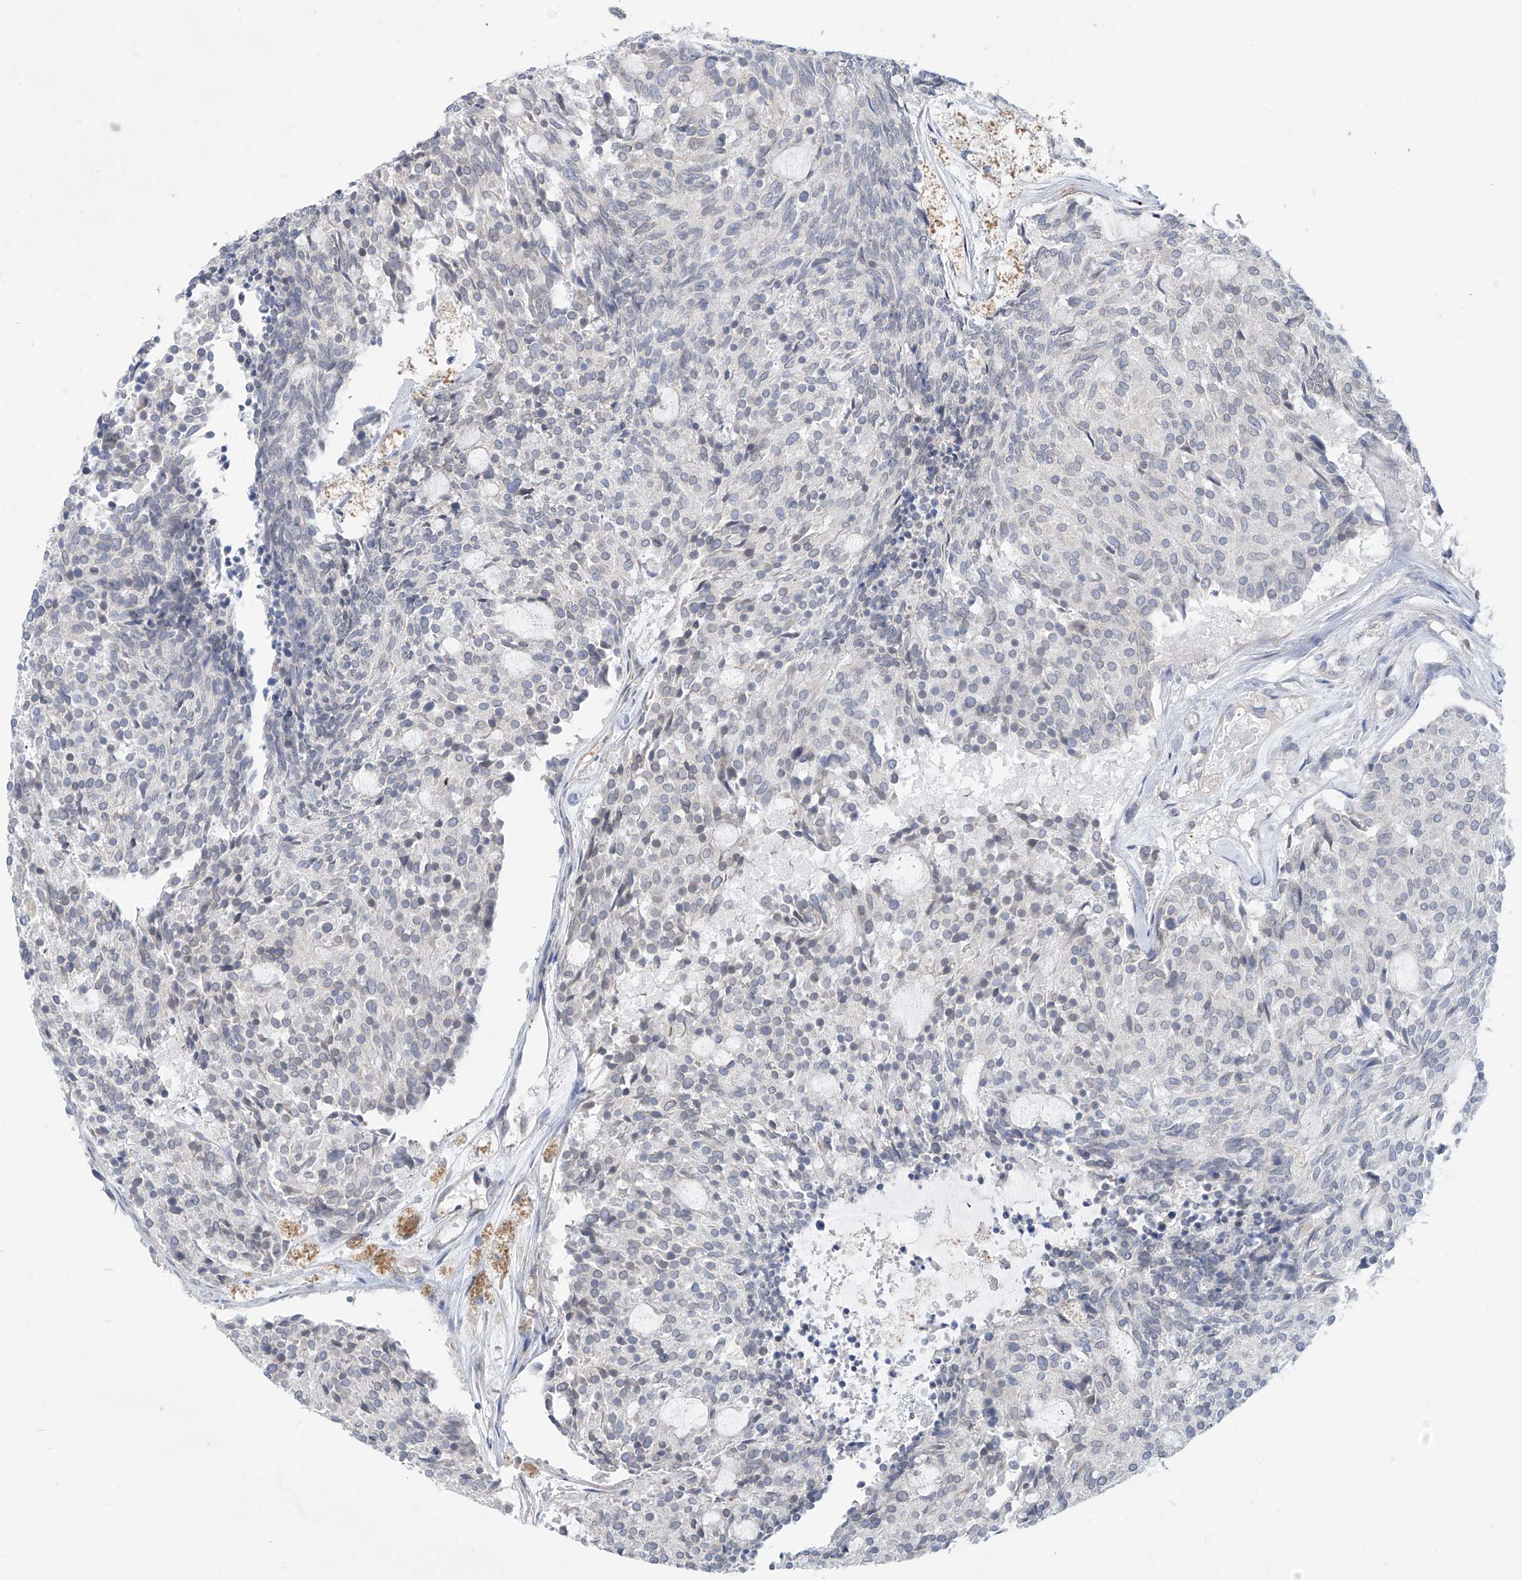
{"staining": {"intensity": "negative", "quantity": "none", "location": "none"}, "tissue": "carcinoid", "cell_type": "Tumor cells", "image_type": "cancer", "snomed": [{"axis": "morphology", "description": "Carcinoid, malignant, NOS"}, {"axis": "topography", "description": "Pancreas"}], "caption": "This is an immunohistochemistry histopathology image of human carcinoid (malignant). There is no staining in tumor cells.", "gene": "KRTAP25-1", "patient": {"sex": "female", "age": 54}}